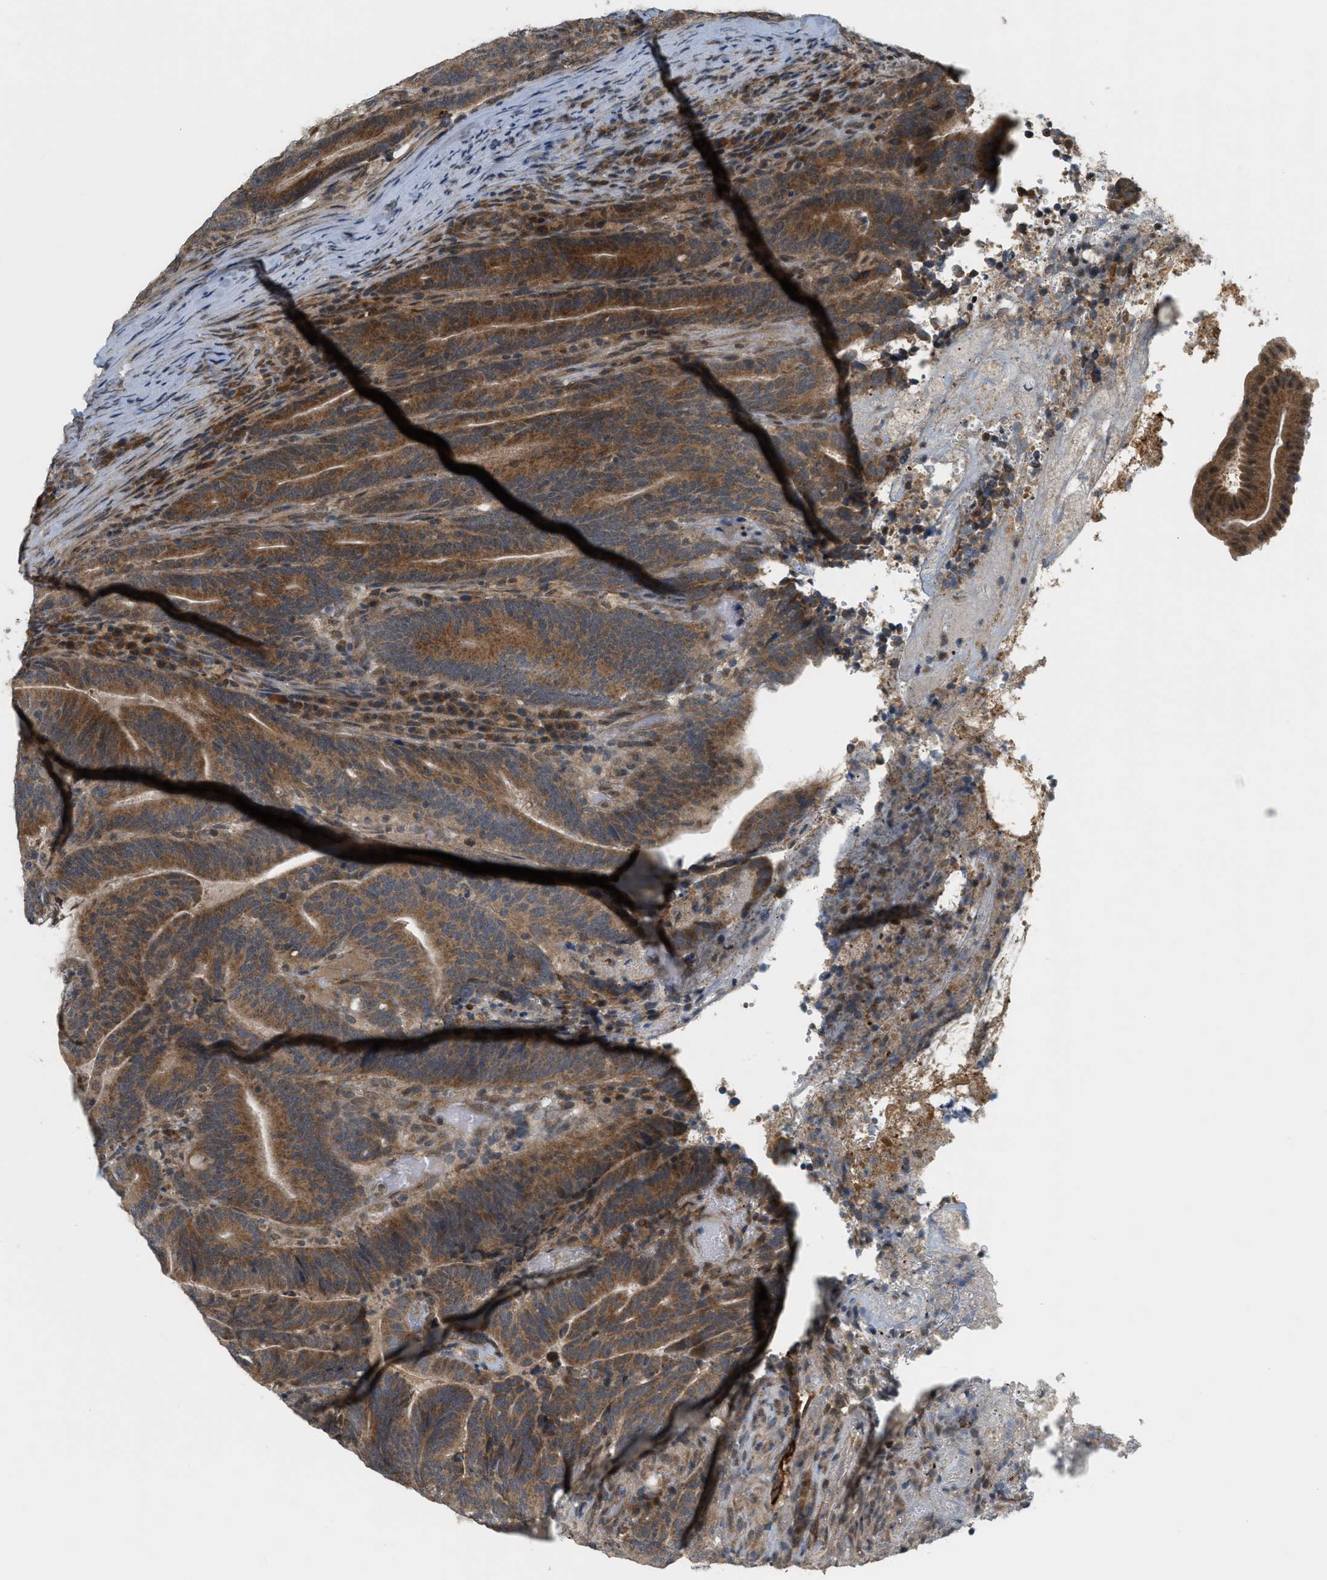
{"staining": {"intensity": "moderate", "quantity": "25%-75%", "location": "cytoplasmic/membranous"}, "tissue": "colorectal cancer", "cell_type": "Tumor cells", "image_type": "cancer", "snomed": [{"axis": "morphology", "description": "Adenocarcinoma, NOS"}, {"axis": "topography", "description": "Colon"}], "caption": "Tumor cells exhibit moderate cytoplasmic/membranous staining in approximately 25%-75% of cells in colorectal adenocarcinoma. (DAB IHC, brown staining for protein, blue staining for nuclei).", "gene": "PRKD1", "patient": {"sex": "female", "age": 66}}